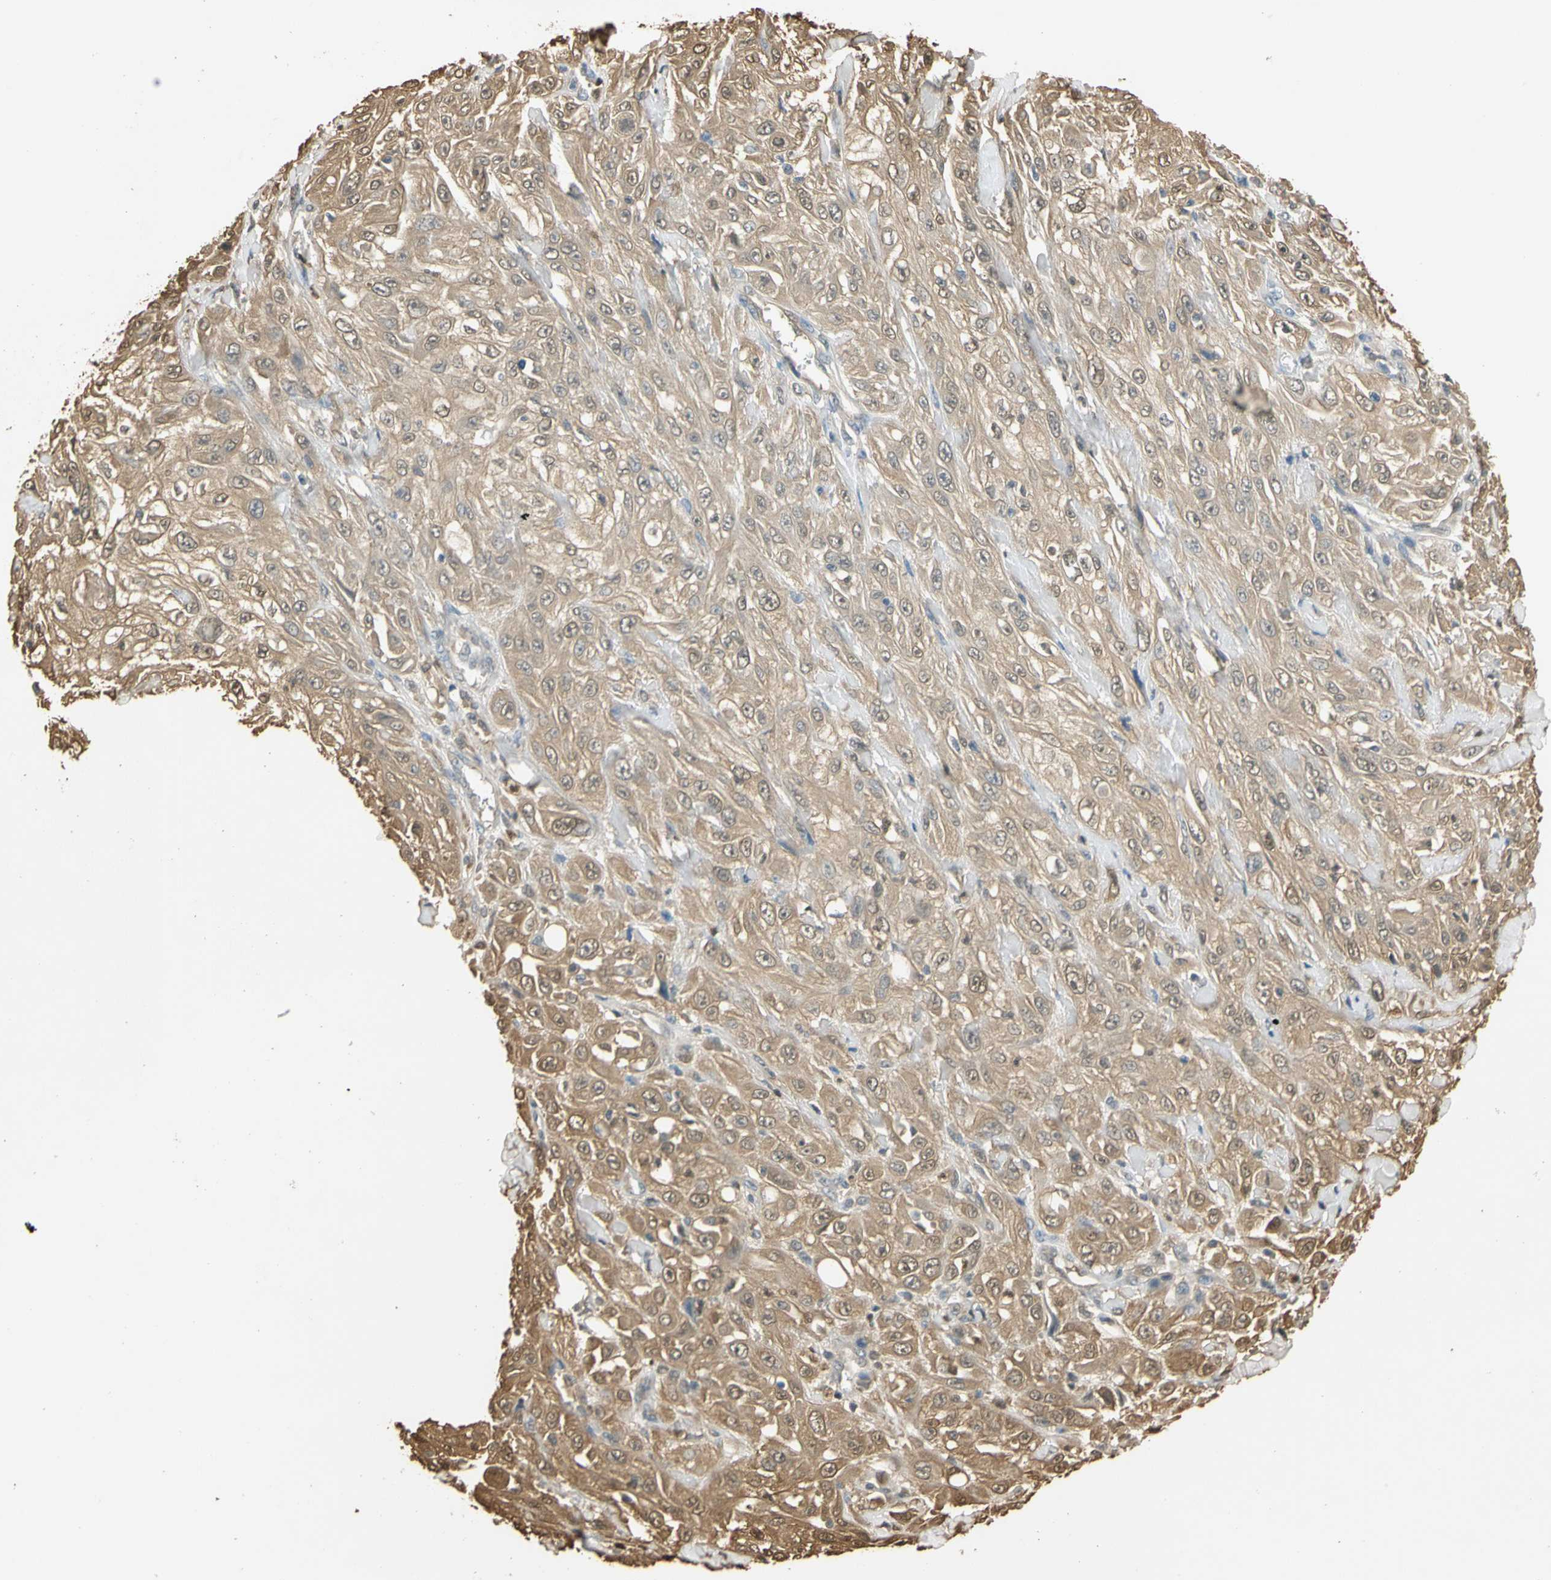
{"staining": {"intensity": "moderate", "quantity": ">75%", "location": "cytoplasmic/membranous"}, "tissue": "skin cancer", "cell_type": "Tumor cells", "image_type": "cancer", "snomed": [{"axis": "morphology", "description": "Squamous cell carcinoma, NOS"}, {"axis": "morphology", "description": "Squamous cell carcinoma, metastatic, NOS"}, {"axis": "topography", "description": "Skin"}, {"axis": "topography", "description": "Lymph node"}], "caption": "Immunohistochemical staining of human metastatic squamous cell carcinoma (skin) demonstrates medium levels of moderate cytoplasmic/membranous protein expression in approximately >75% of tumor cells.", "gene": "S100A6", "patient": {"sex": "male", "age": 75}}